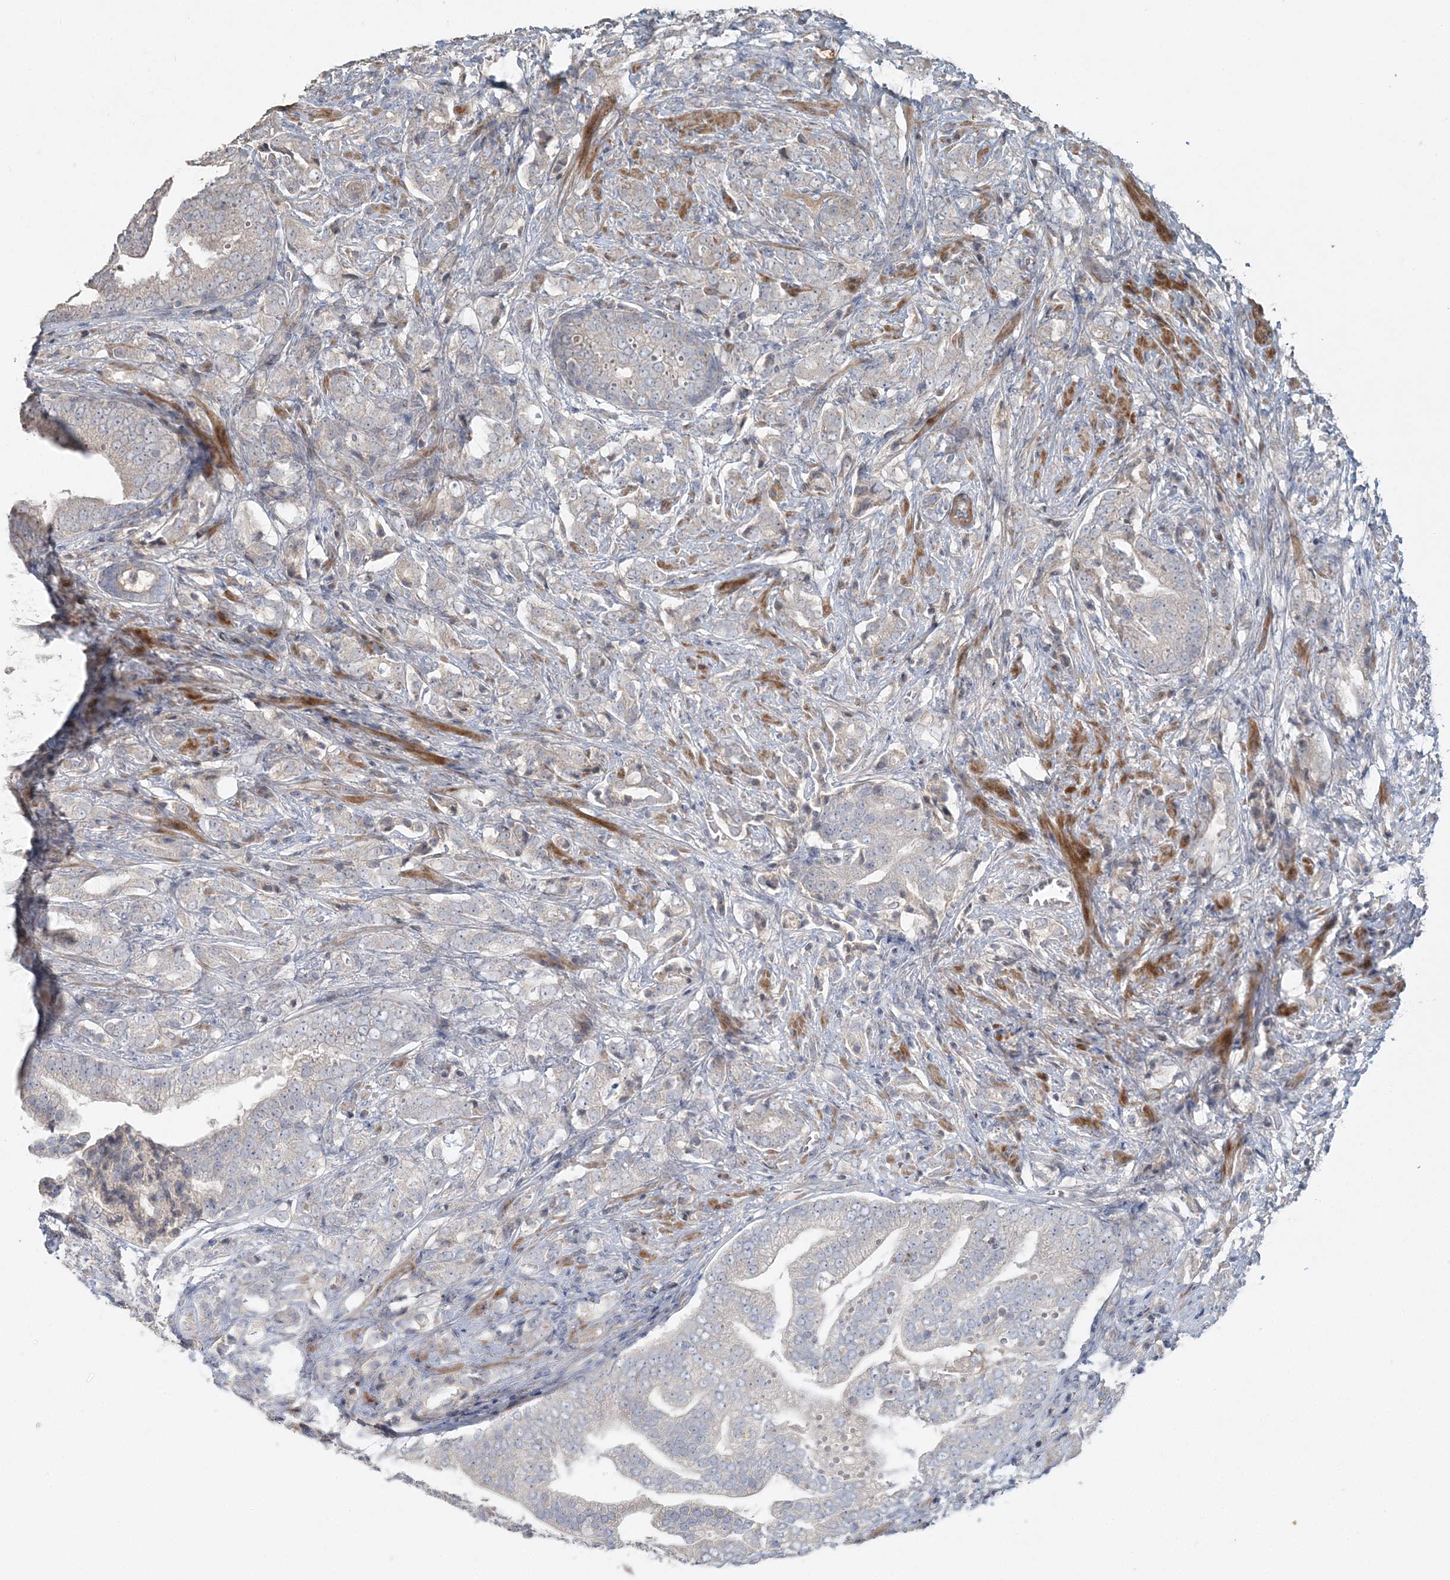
{"staining": {"intensity": "negative", "quantity": "none", "location": "none"}, "tissue": "prostate cancer", "cell_type": "Tumor cells", "image_type": "cancer", "snomed": [{"axis": "morphology", "description": "Adenocarcinoma, High grade"}, {"axis": "topography", "description": "Prostate"}], "caption": "Immunohistochemistry micrograph of prostate high-grade adenocarcinoma stained for a protein (brown), which displays no positivity in tumor cells.", "gene": "SLC4A10", "patient": {"sex": "male", "age": 57}}